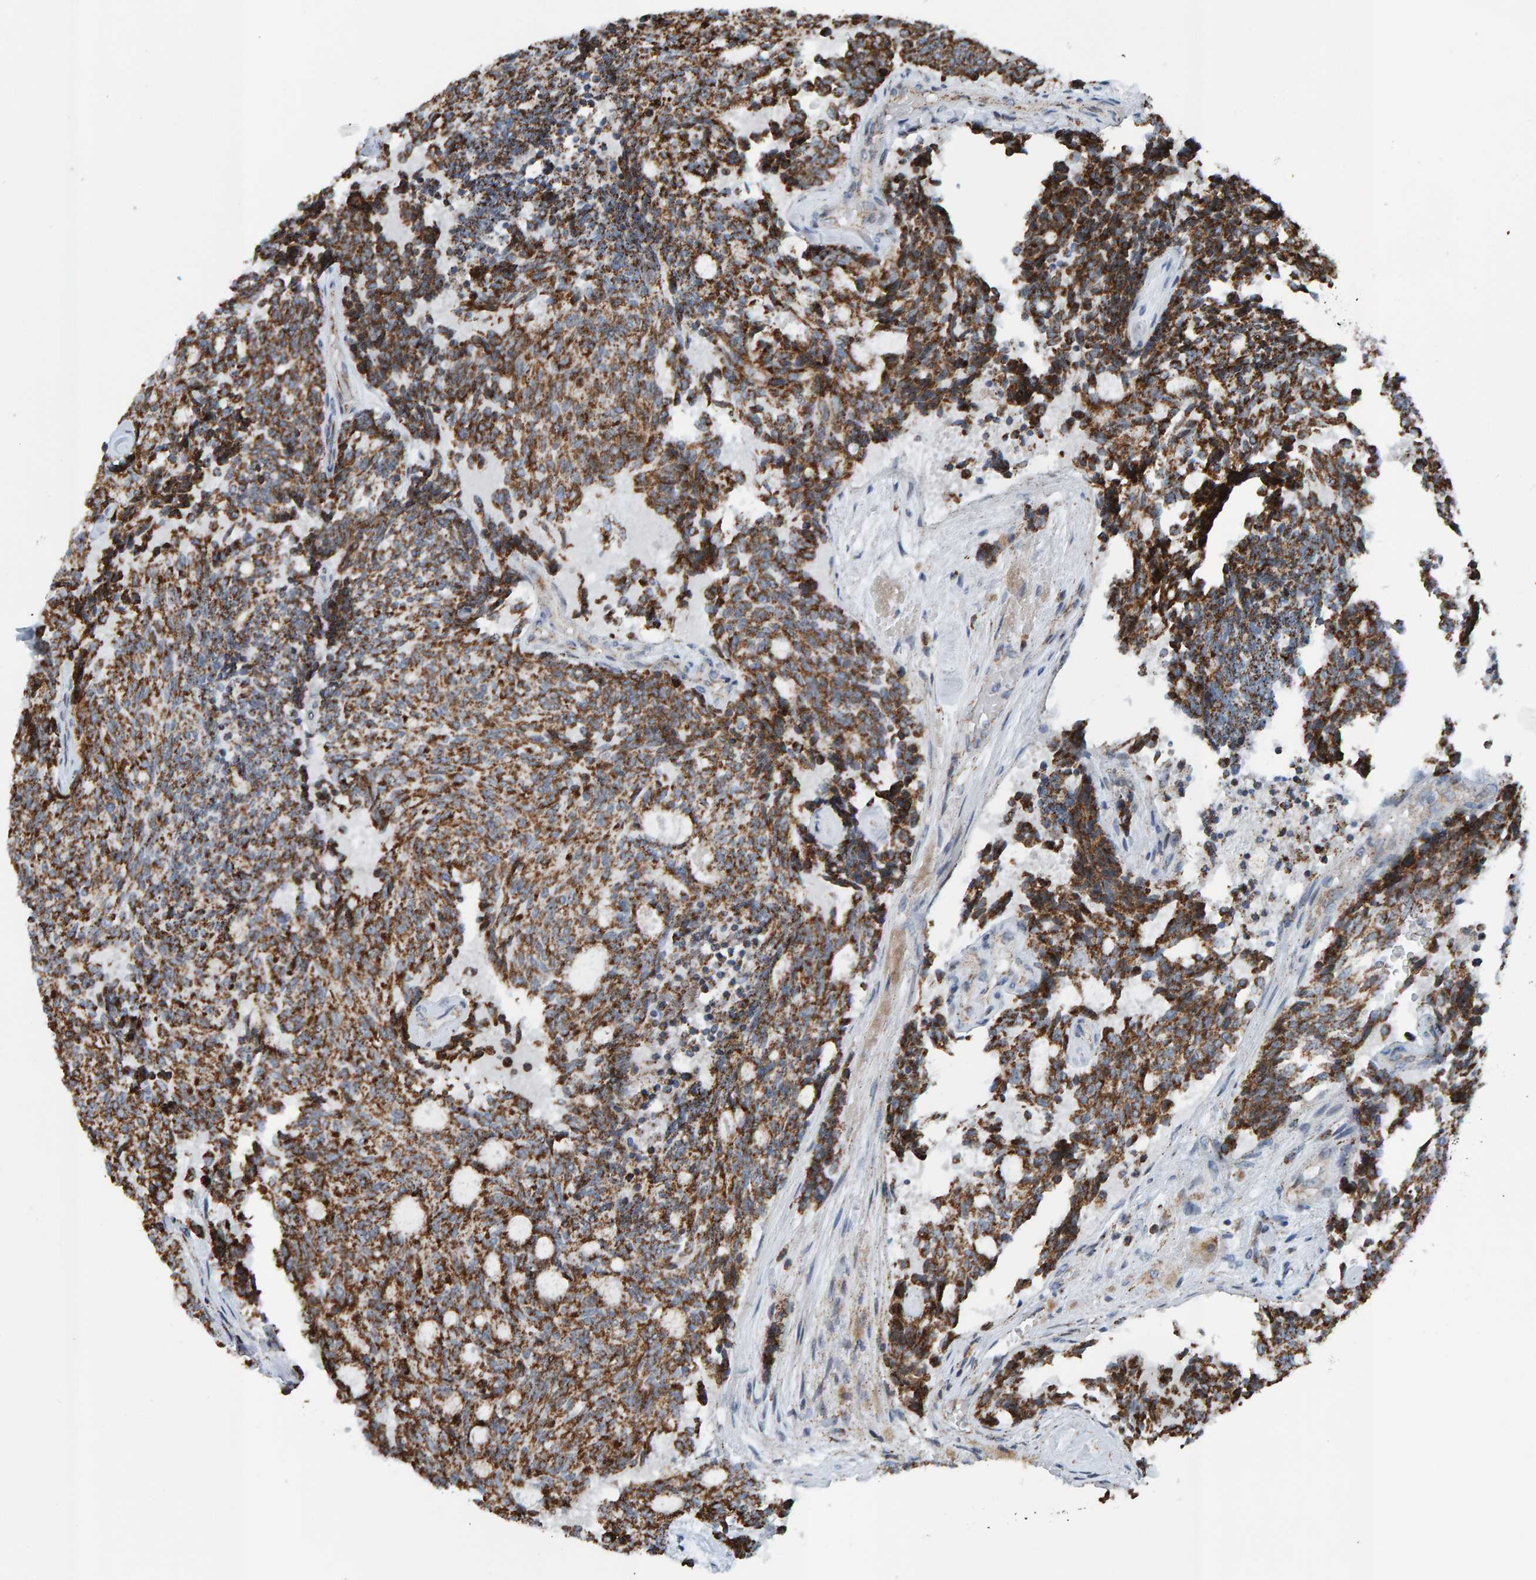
{"staining": {"intensity": "strong", "quantity": ">75%", "location": "cytoplasmic/membranous"}, "tissue": "carcinoid", "cell_type": "Tumor cells", "image_type": "cancer", "snomed": [{"axis": "morphology", "description": "Carcinoid, malignant, NOS"}, {"axis": "topography", "description": "Pancreas"}], "caption": "Immunohistochemistry (IHC) histopathology image of neoplastic tissue: carcinoid stained using immunohistochemistry reveals high levels of strong protein expression localized specifically in the cytoplasmic/membranous of tumor cells, appearing as a cytoplasmic/membranous brown color.", "gene": "ZNF48", "patient": {"sex": "female", "age": 54}}